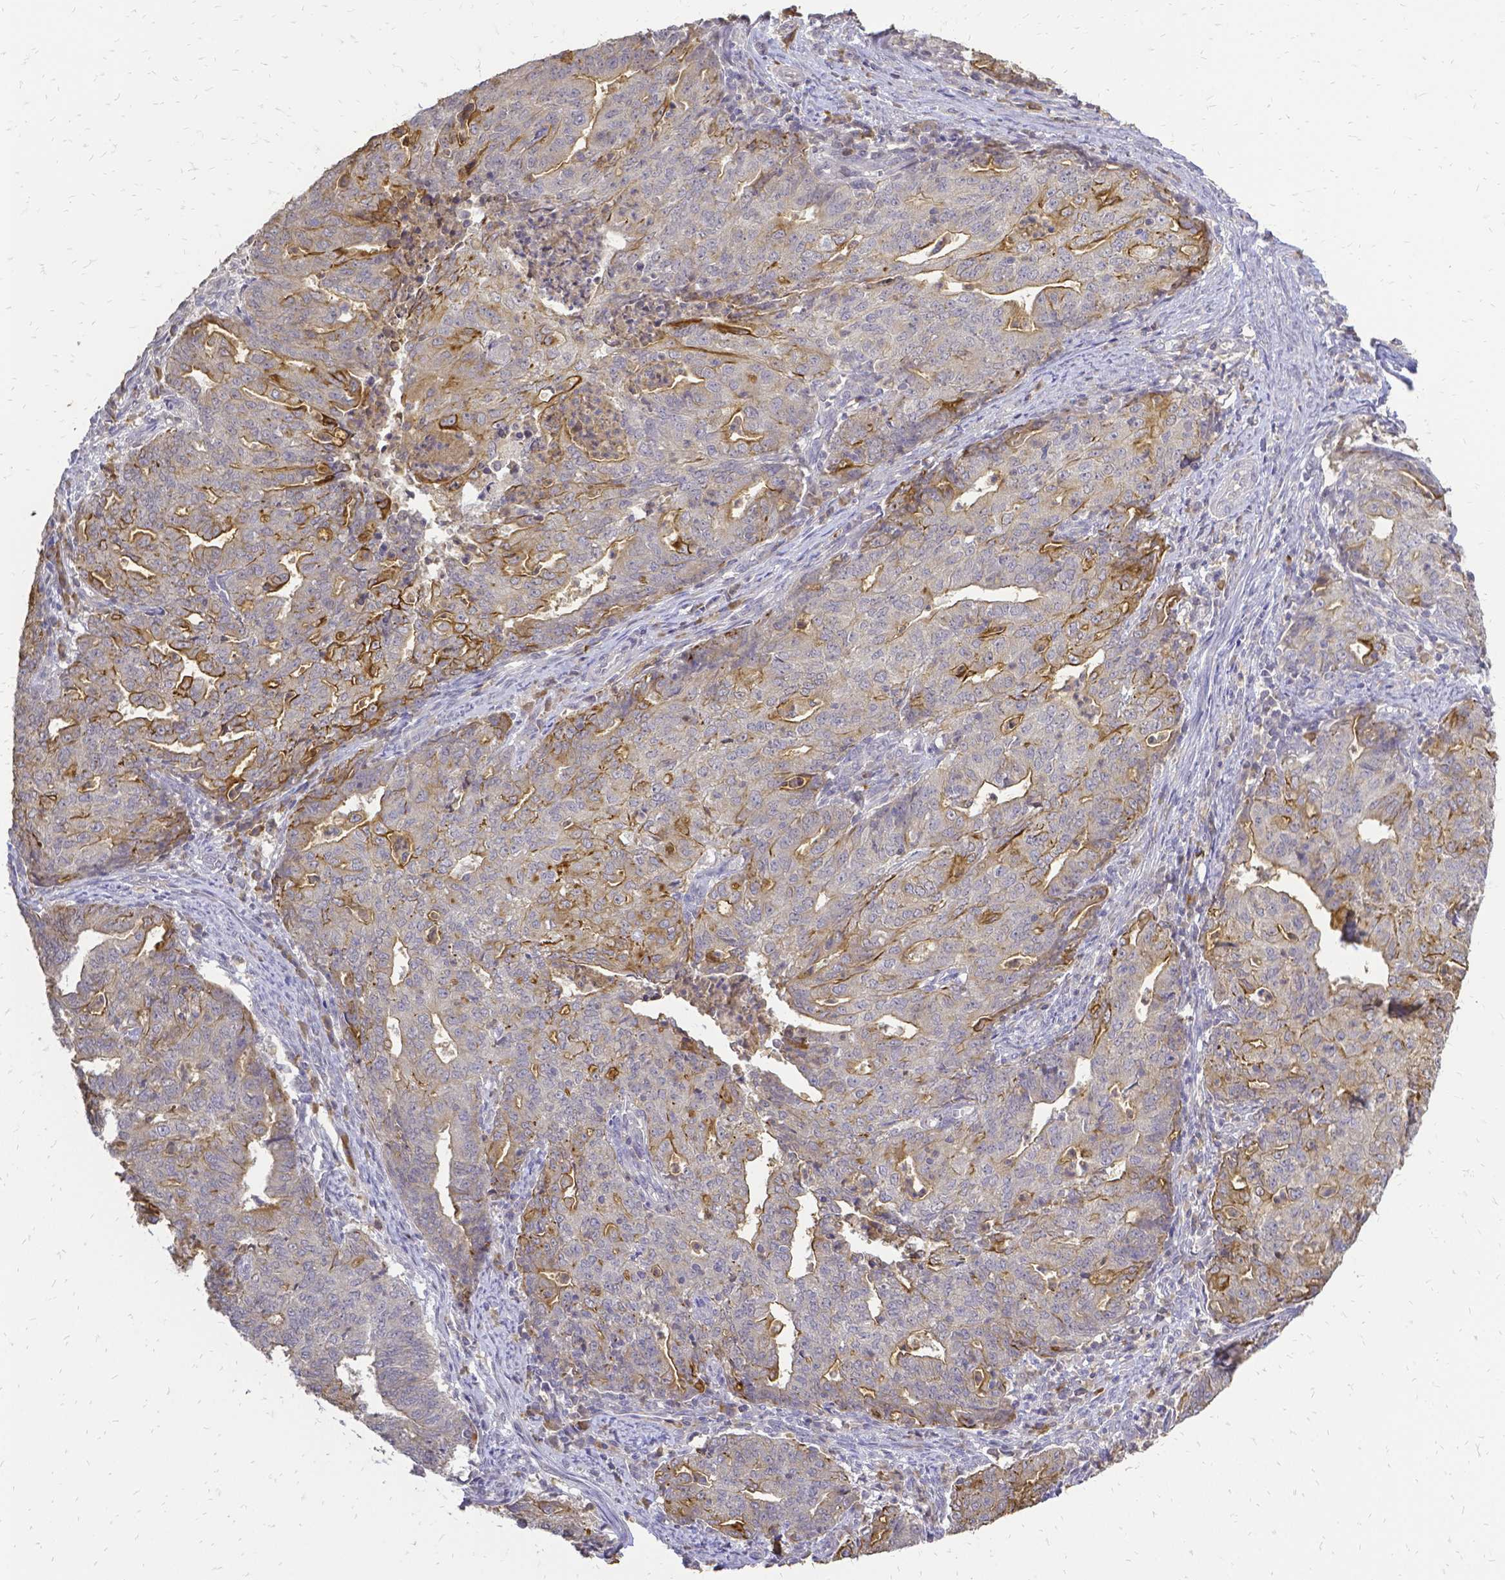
{"staining": {"intensity": "moderate", "quantity": "25%-75%", "location": "cytoplasmic/membranous"}, "tissue": "endometrial cancer", "cell_type": "Tumor cells", "image_type": "cancer", "snomed": [{"axis": "morphology", "description": "Adenocarcinoma, NOS"}, {"axis": "topography", "description": "Endometrium"}], "caption": "DAB immunohistochemical staining of endometrial cancer shows moderate cytoplasmic/membranous protein staining in approximately 25%-75% of tumor cells.", "gene": "CIB1", "patient": {"sex": "female", "age": 82}}